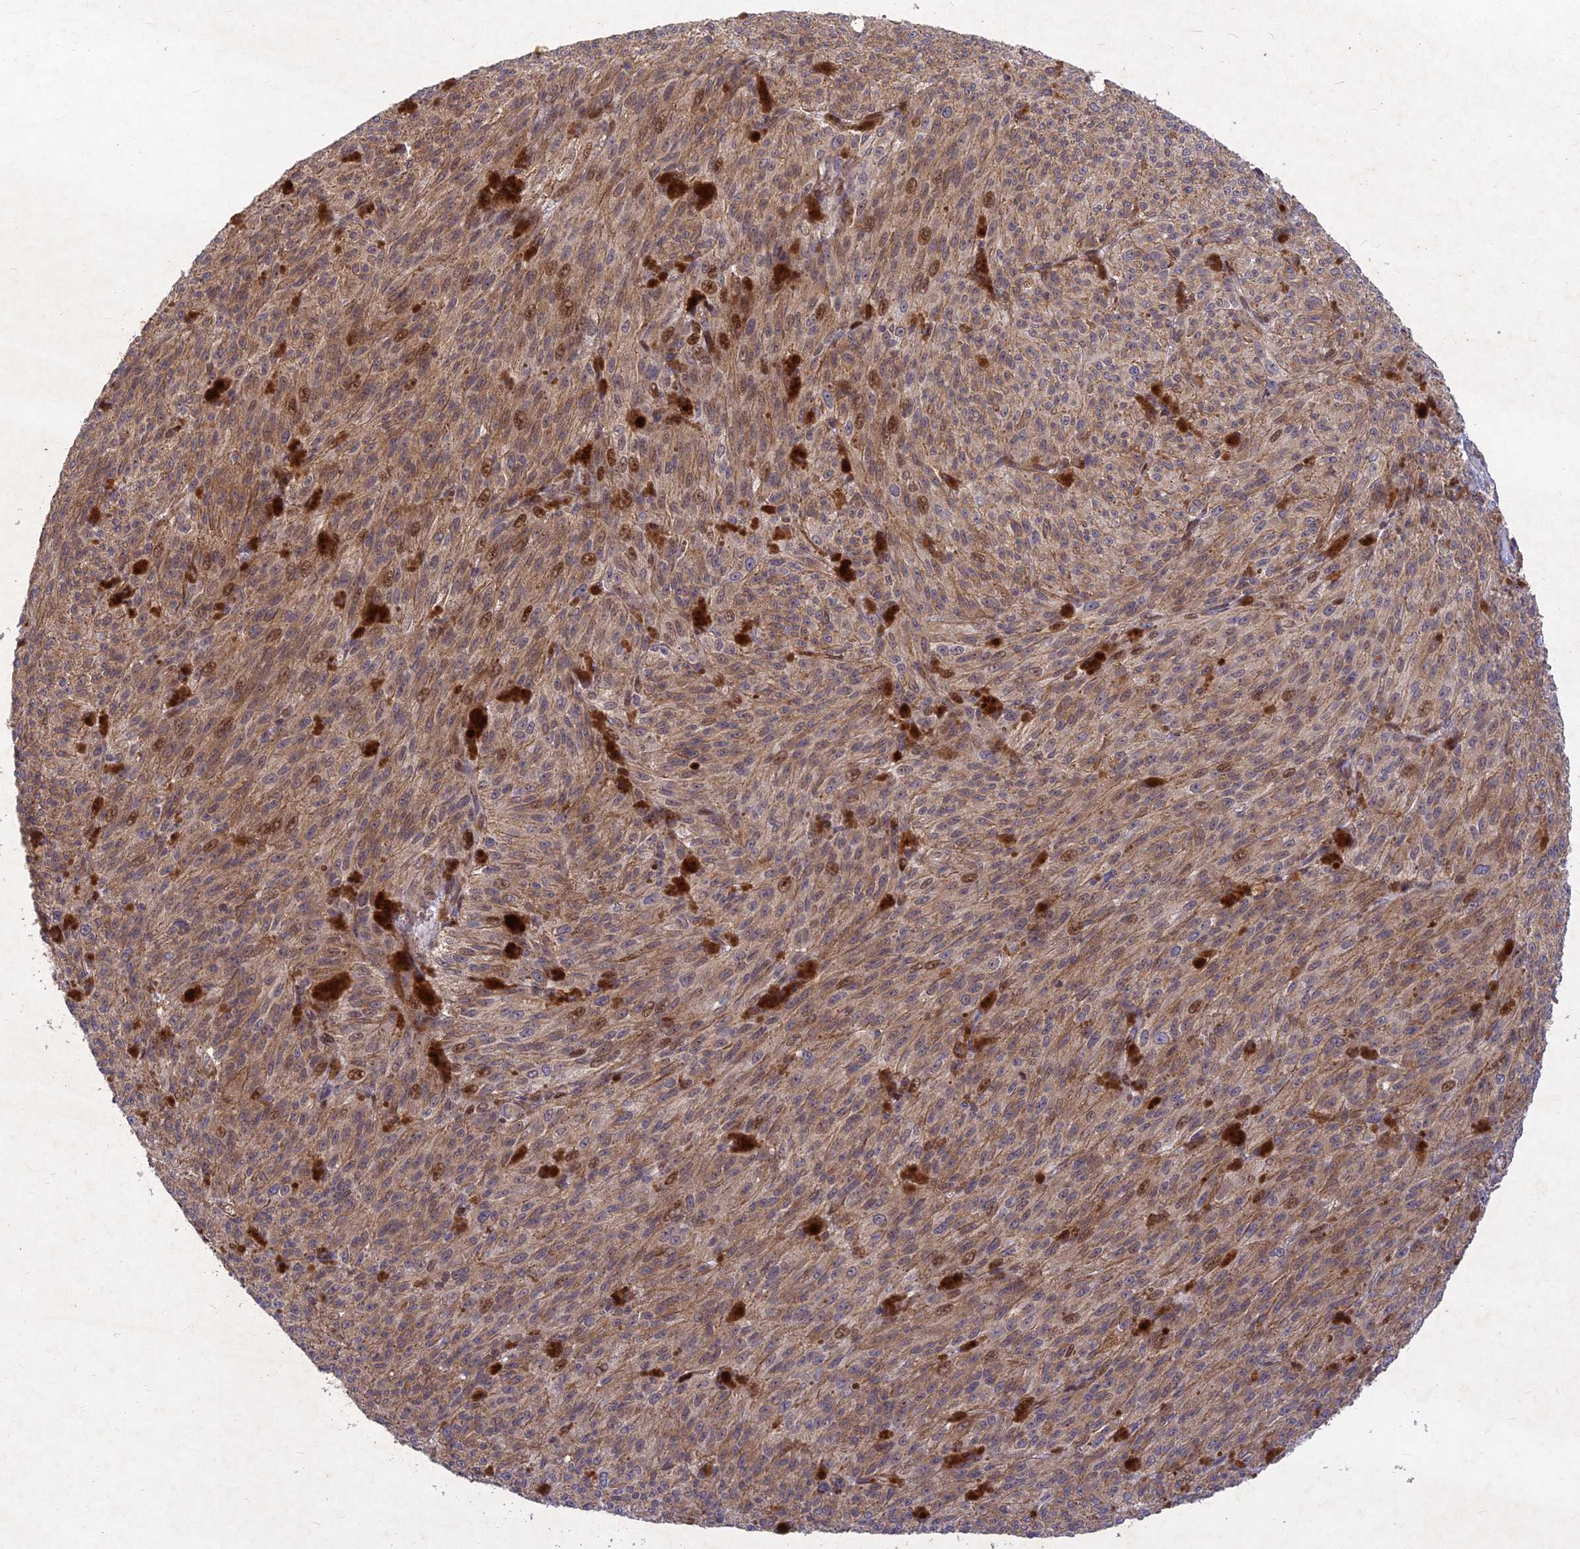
{"staining": {"intensity": "moderate", "quantity": ">75%", "location": "cytoplasmic/membranous,nuclear"}, "tissue": "melanoma", "cell_type": "Tumor cells", "image_type": "cancer", "snomed": [{"axis": "morphology", "description": "Malignant melanoma, NOS"}, {"axis": "topography", "description": "Skin"}], "caption": "Human malignant melanoma stained with a brown dye demonstrates moderate cytoplasmic/membranous and nuclear positive staining in about >75% of tumor cells.", "gene": "RELCH", "patient": {"sex": "female", "age": 52}}